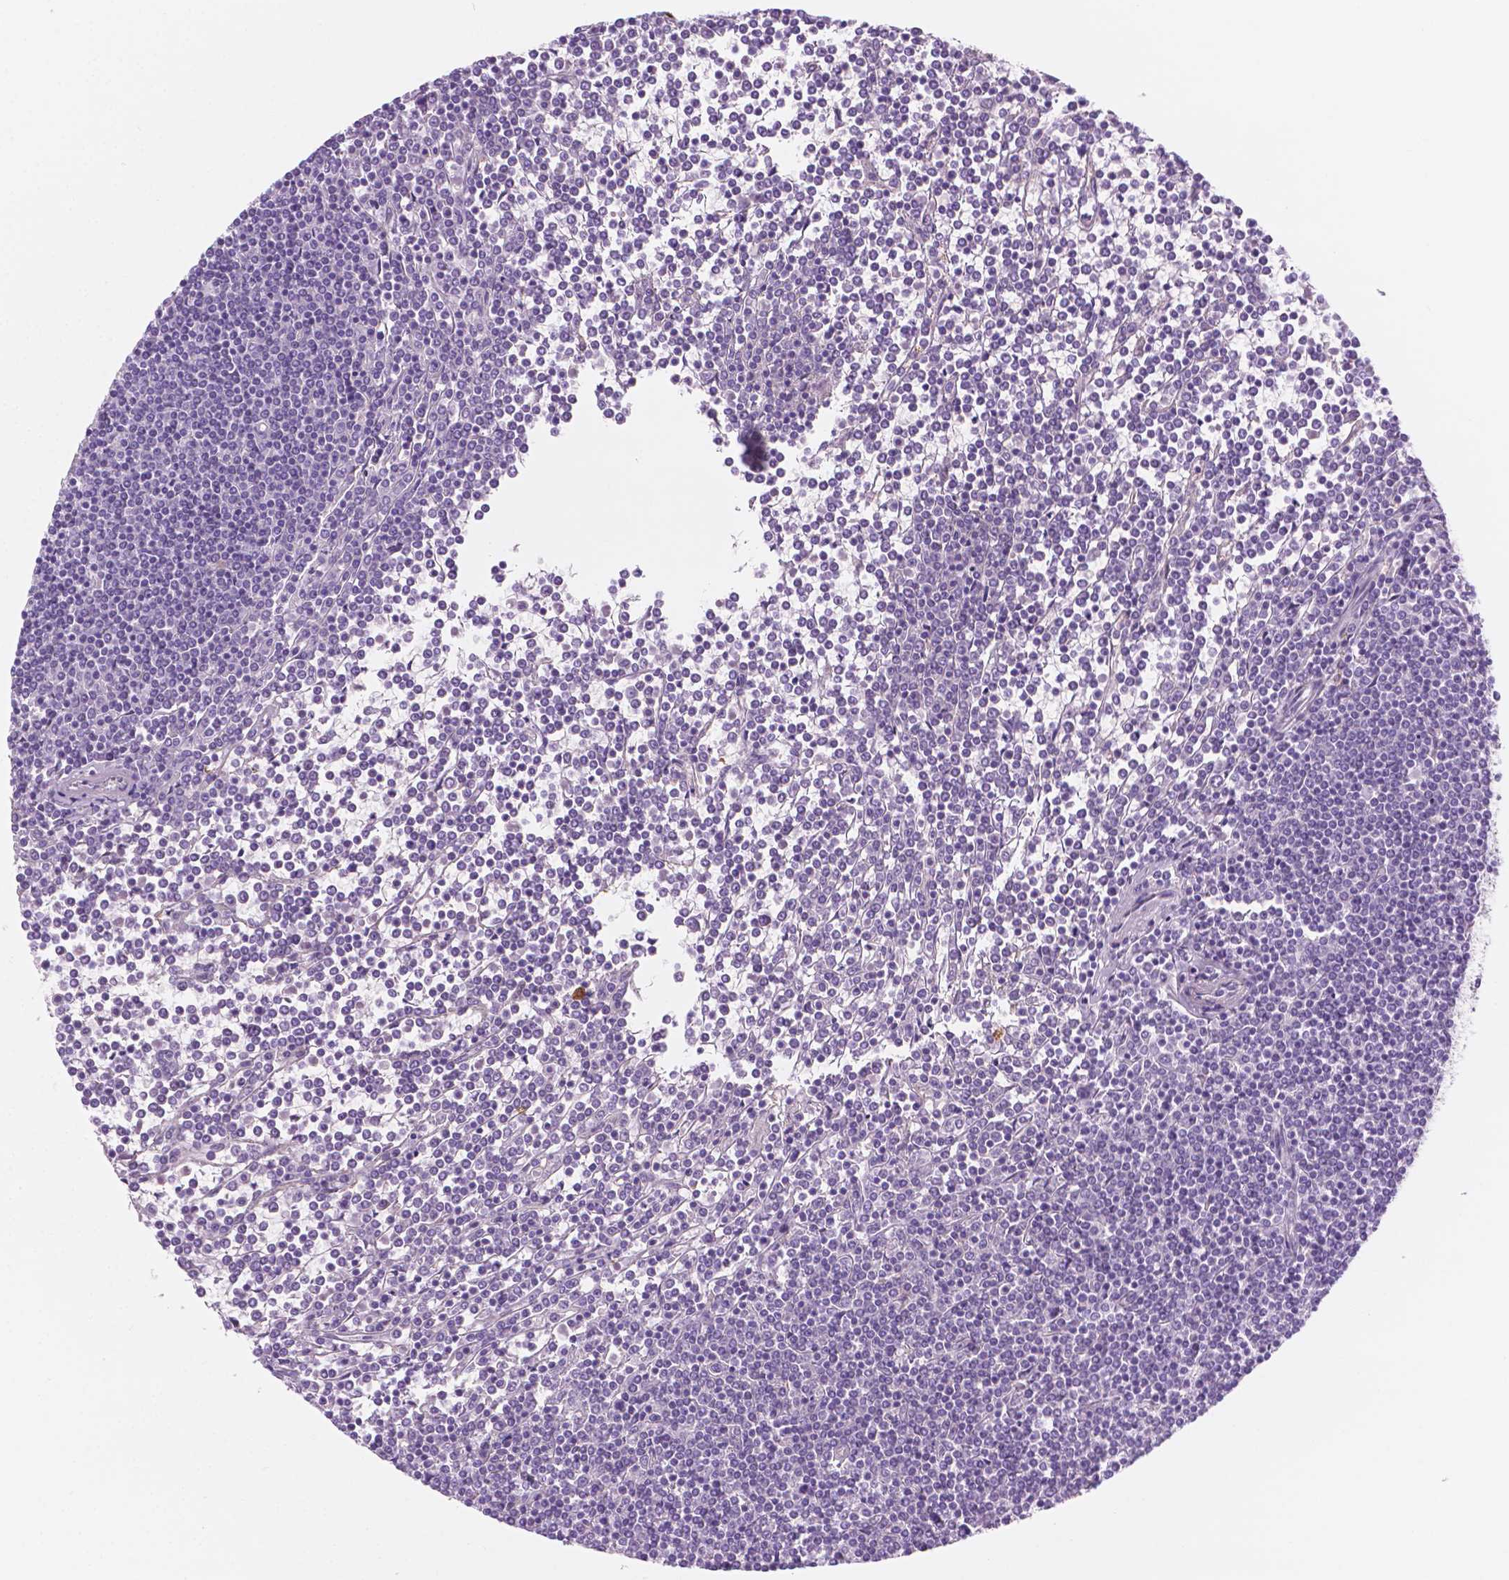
{"staining": {"intensity": "negative", "quantity": "none", "location": "none"}, "tissue": "lymphoma", "cell_type": "Tumor cells", "image_type": "cancer", "snomed": [{"axis": "morphology", "description": "Malignant lymphoma, non-Hodgkin's type, Low grade"}, {"axis": "topography", "description": "Spleen"}], "caption": "High power microscopy micrograph of an immunohistochemistry image of lymphoma, revealing no significant staining in tumor cells. (Immunohistochemistry (ihc), brightfield microscopy, high magnification).", "gene": "EPPK1", "patient": {"sex": "female", "age": 19}}